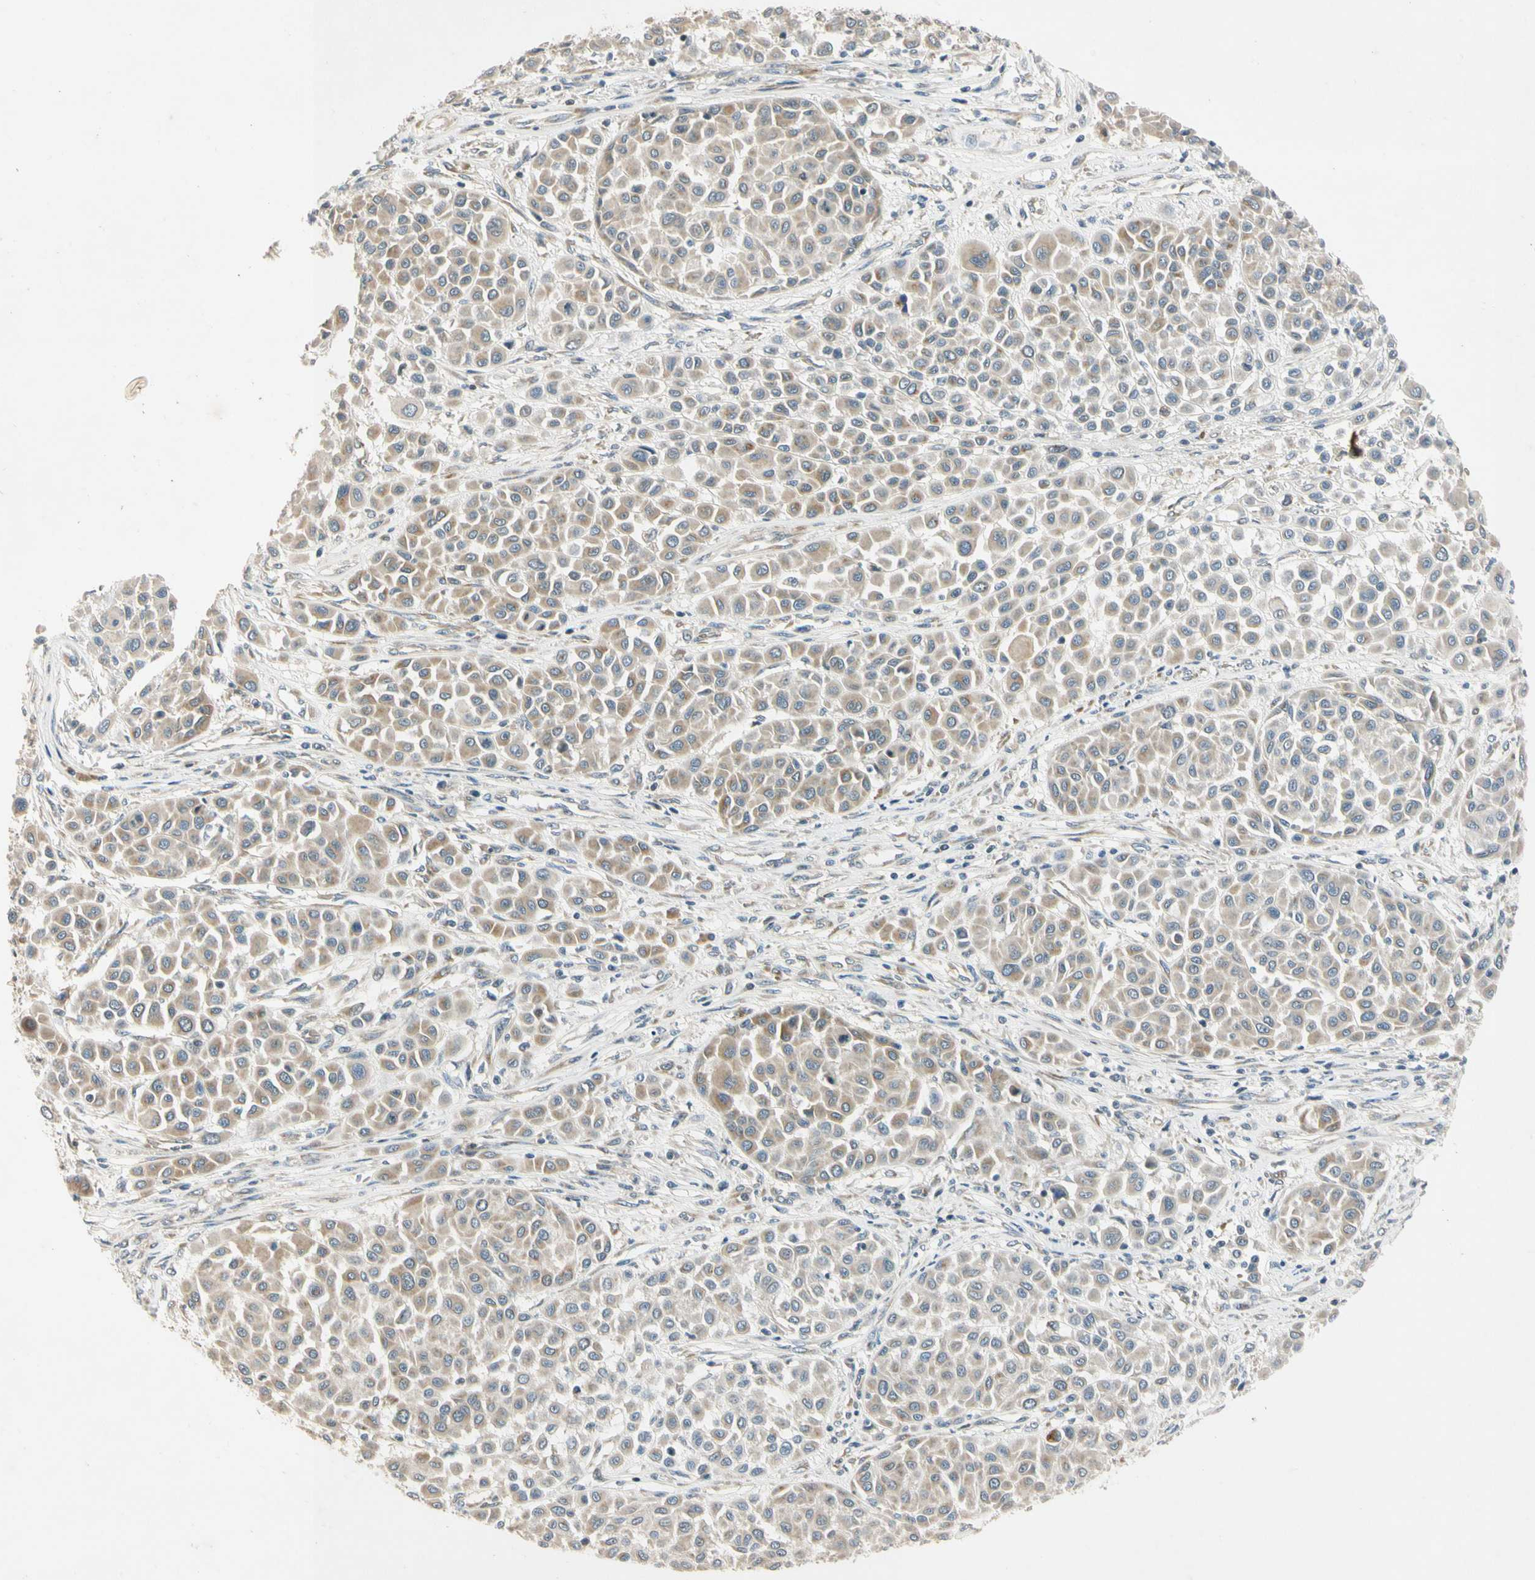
{"staining": {"intensity": "moderate", "quantity": ">75%", "location": "cytoplasmic/membranous"}, "tissue": "melanoma", "cell_type": "Tumor cells", "image_type": "cancer", "snomed": [{"axis": "morphology", "description": "Malignant melanoma, Metastatic site"}, {"axis": "topography", "description": "Soft tissue"}], "caption": "A high-resolution photomicrograph shows immunohistochemistry staining of malignant melanoma (metastatic site), which displays moderate cytoplasmic/membranous expression in approximately >75% of tumor cells. (brown staining indicates protein expression, while blue staining denotes nuclei).", "gene": "RPS6KB2", "patient": {"sex": "male", "age": 41}}